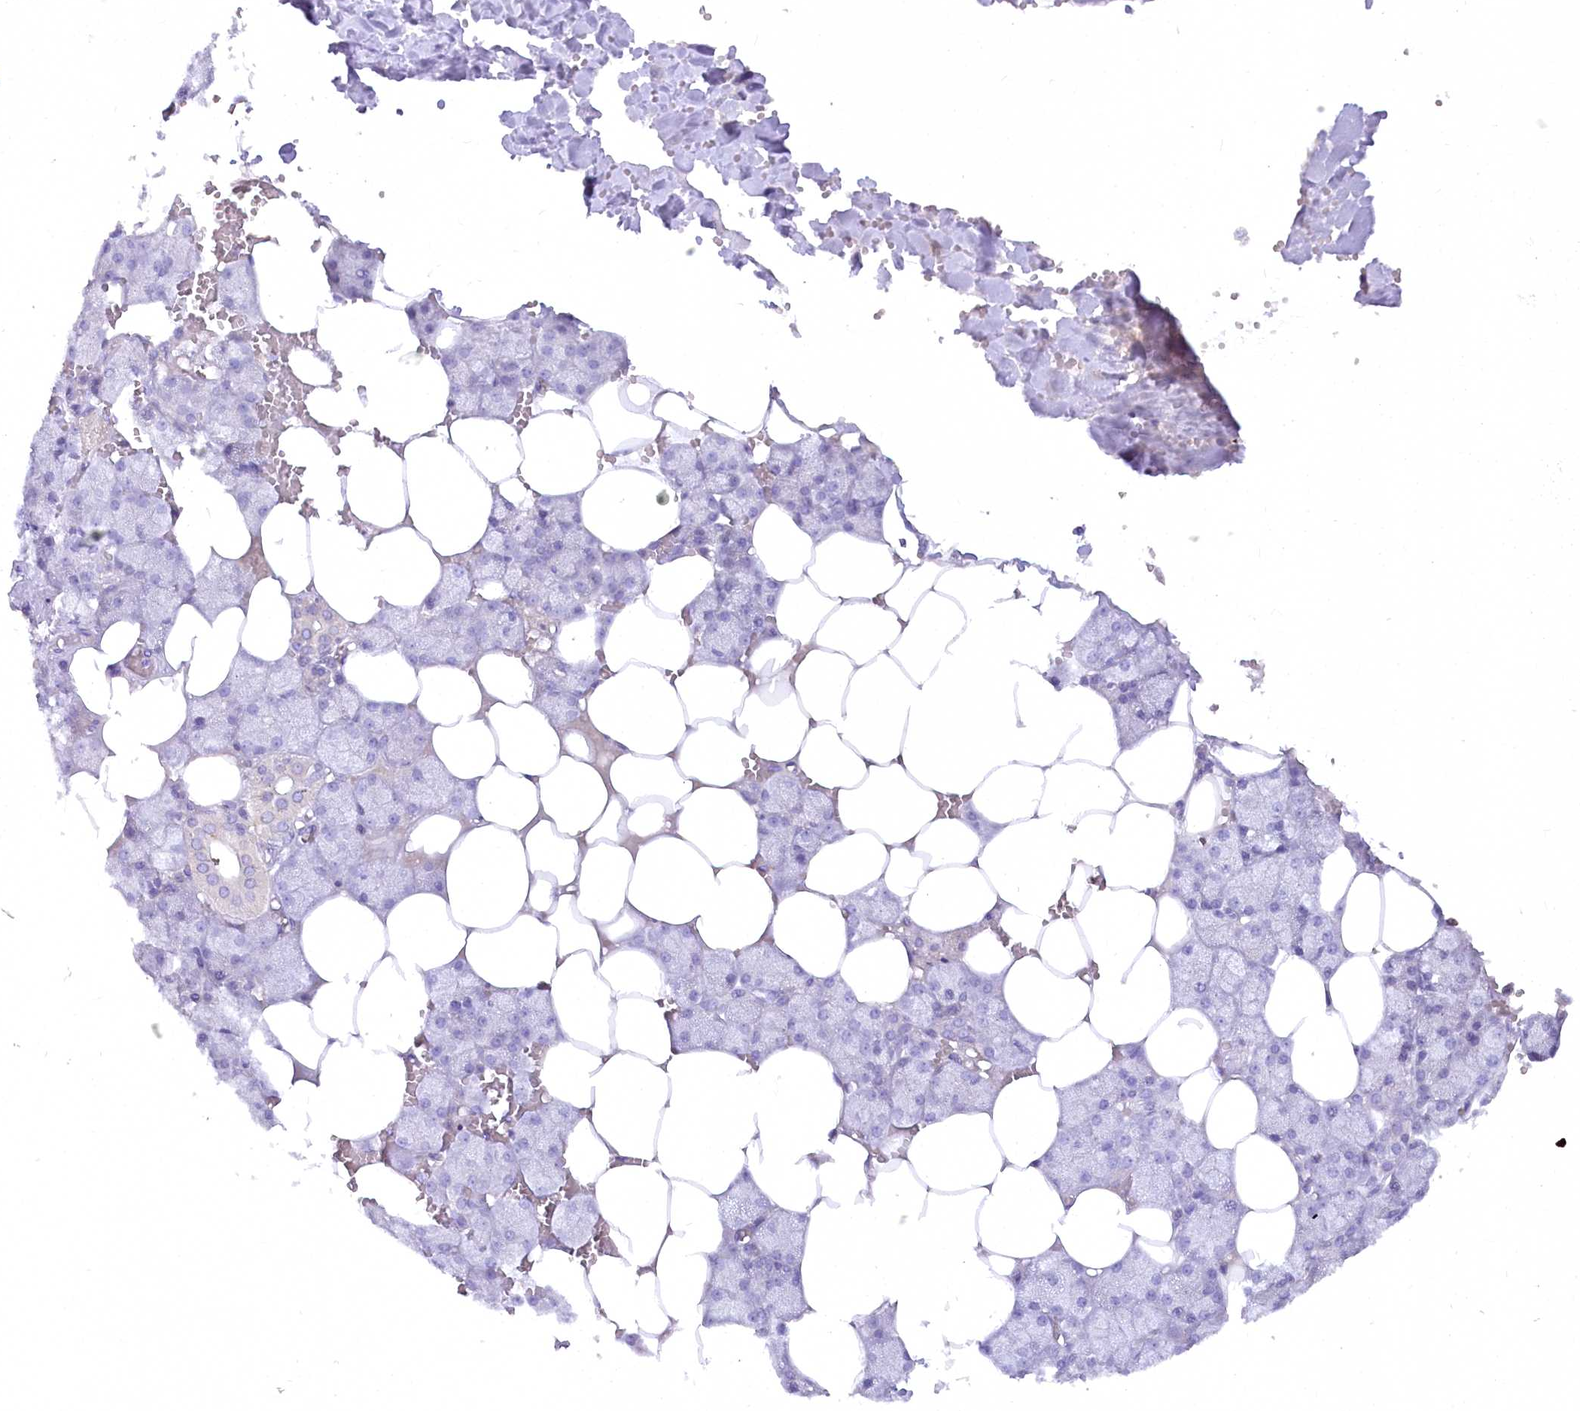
{"staining": {"intensity": "negative", "quantity": "none", "location": "none"}, "tissue": "salivary gland", "cell_type": "Glandular cells", "image_type": "normal", "snomed": [{"axis": "morphology", "description": "Normal tissue, NOS"}, {"axis": "topography", "description": "Salivary gland"}], "caption": "Immunohistochemistry of benign human salivary gland shows no staining in glandular cells.", "gene": "EFHC2", "patient": {"sex": "male", "age": 62}}